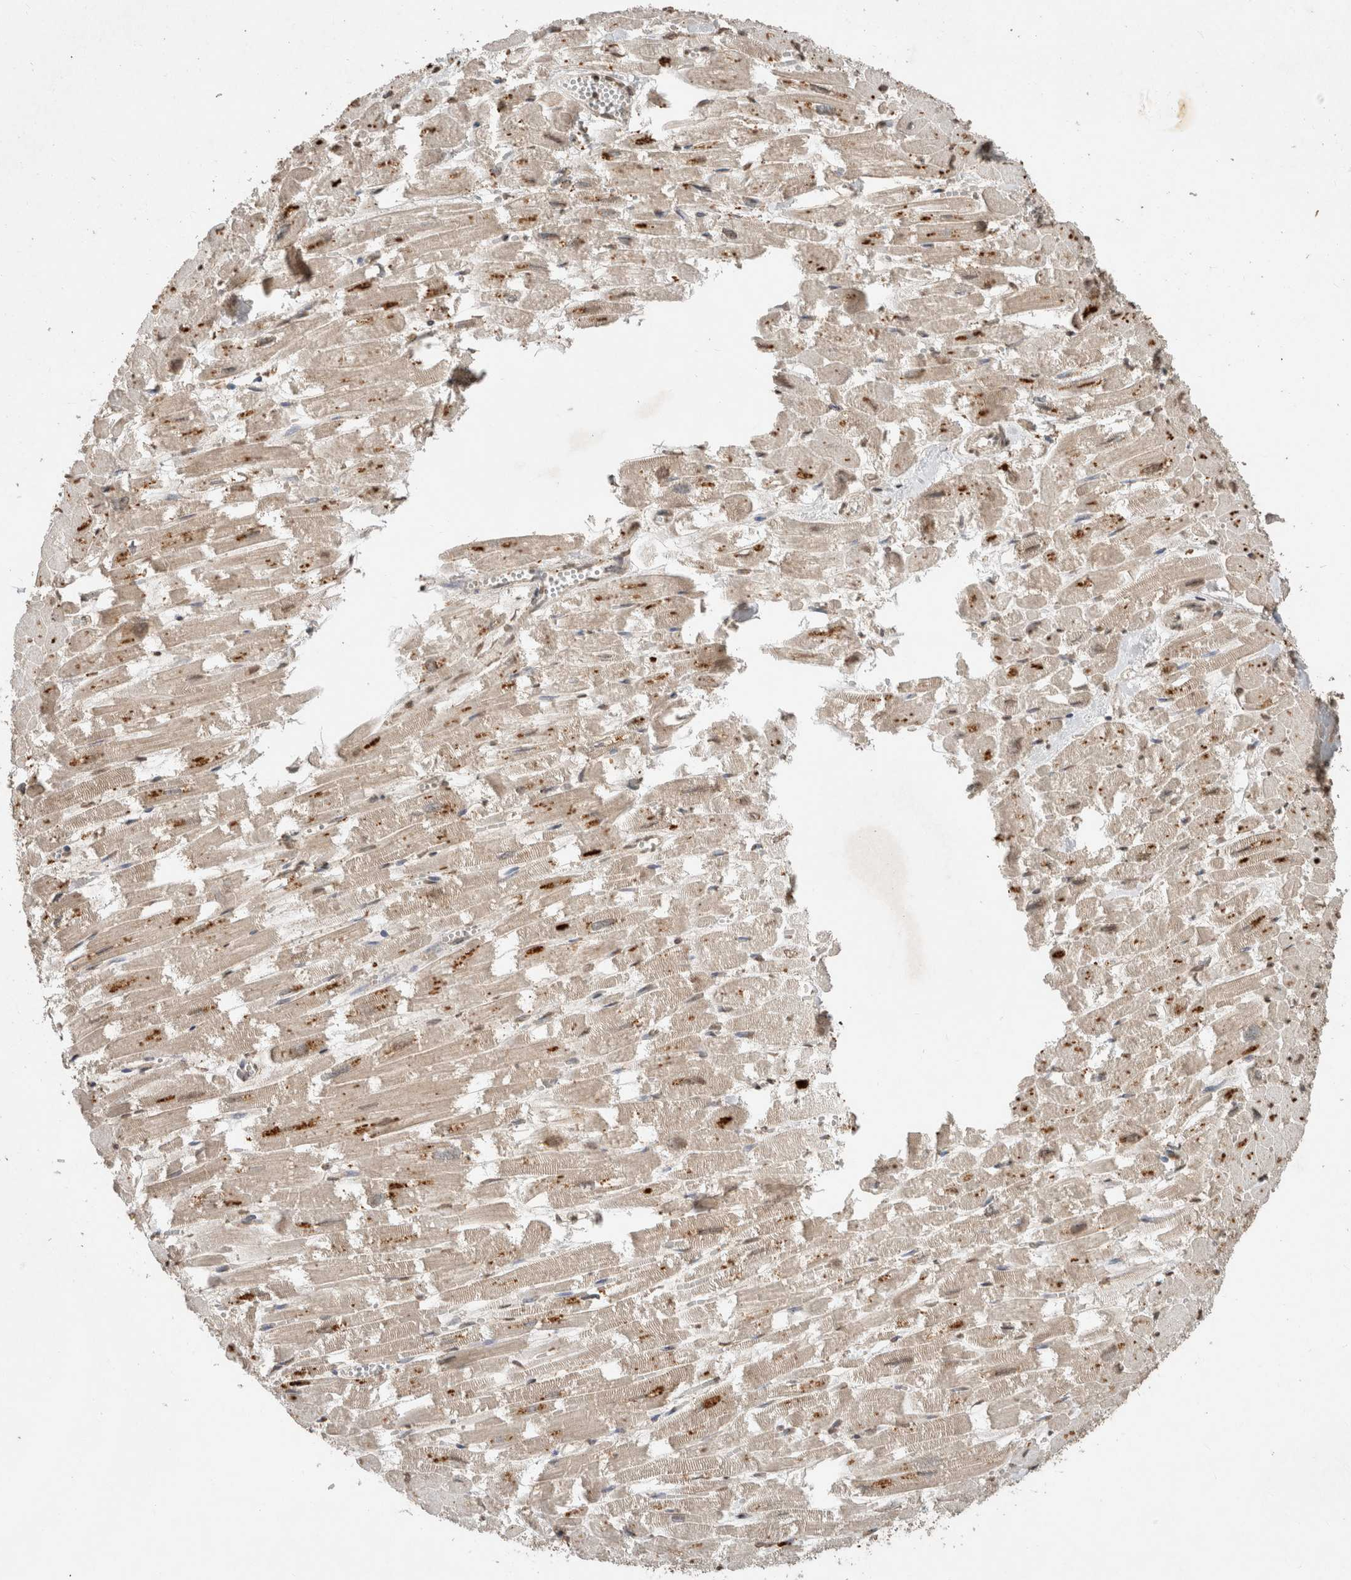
{"staining": {"intensity": "negative", "quantity": "none", "location": "none"}, "tissue": "heart muscle", "cell_type": "Cardiomyocytes", "image_type": "normal", "snomed": [{"axis": "morphology", "description": "Normal tissue, NOS"}, {"axis": "topography", "description": "Heart"}], "caption": "High magnification brightfield microscopy of unremarkable heart muscle stained with DAB (brown) and counterstained with hematoxylin (blue): cardiomyocytes show no significant expression. The staining is performed using DAB brown chromogen with nuclei counter-stained in using hematoxylin.", "gene": "FAM3A", "patient": {"sex": "male", "age": 54}}